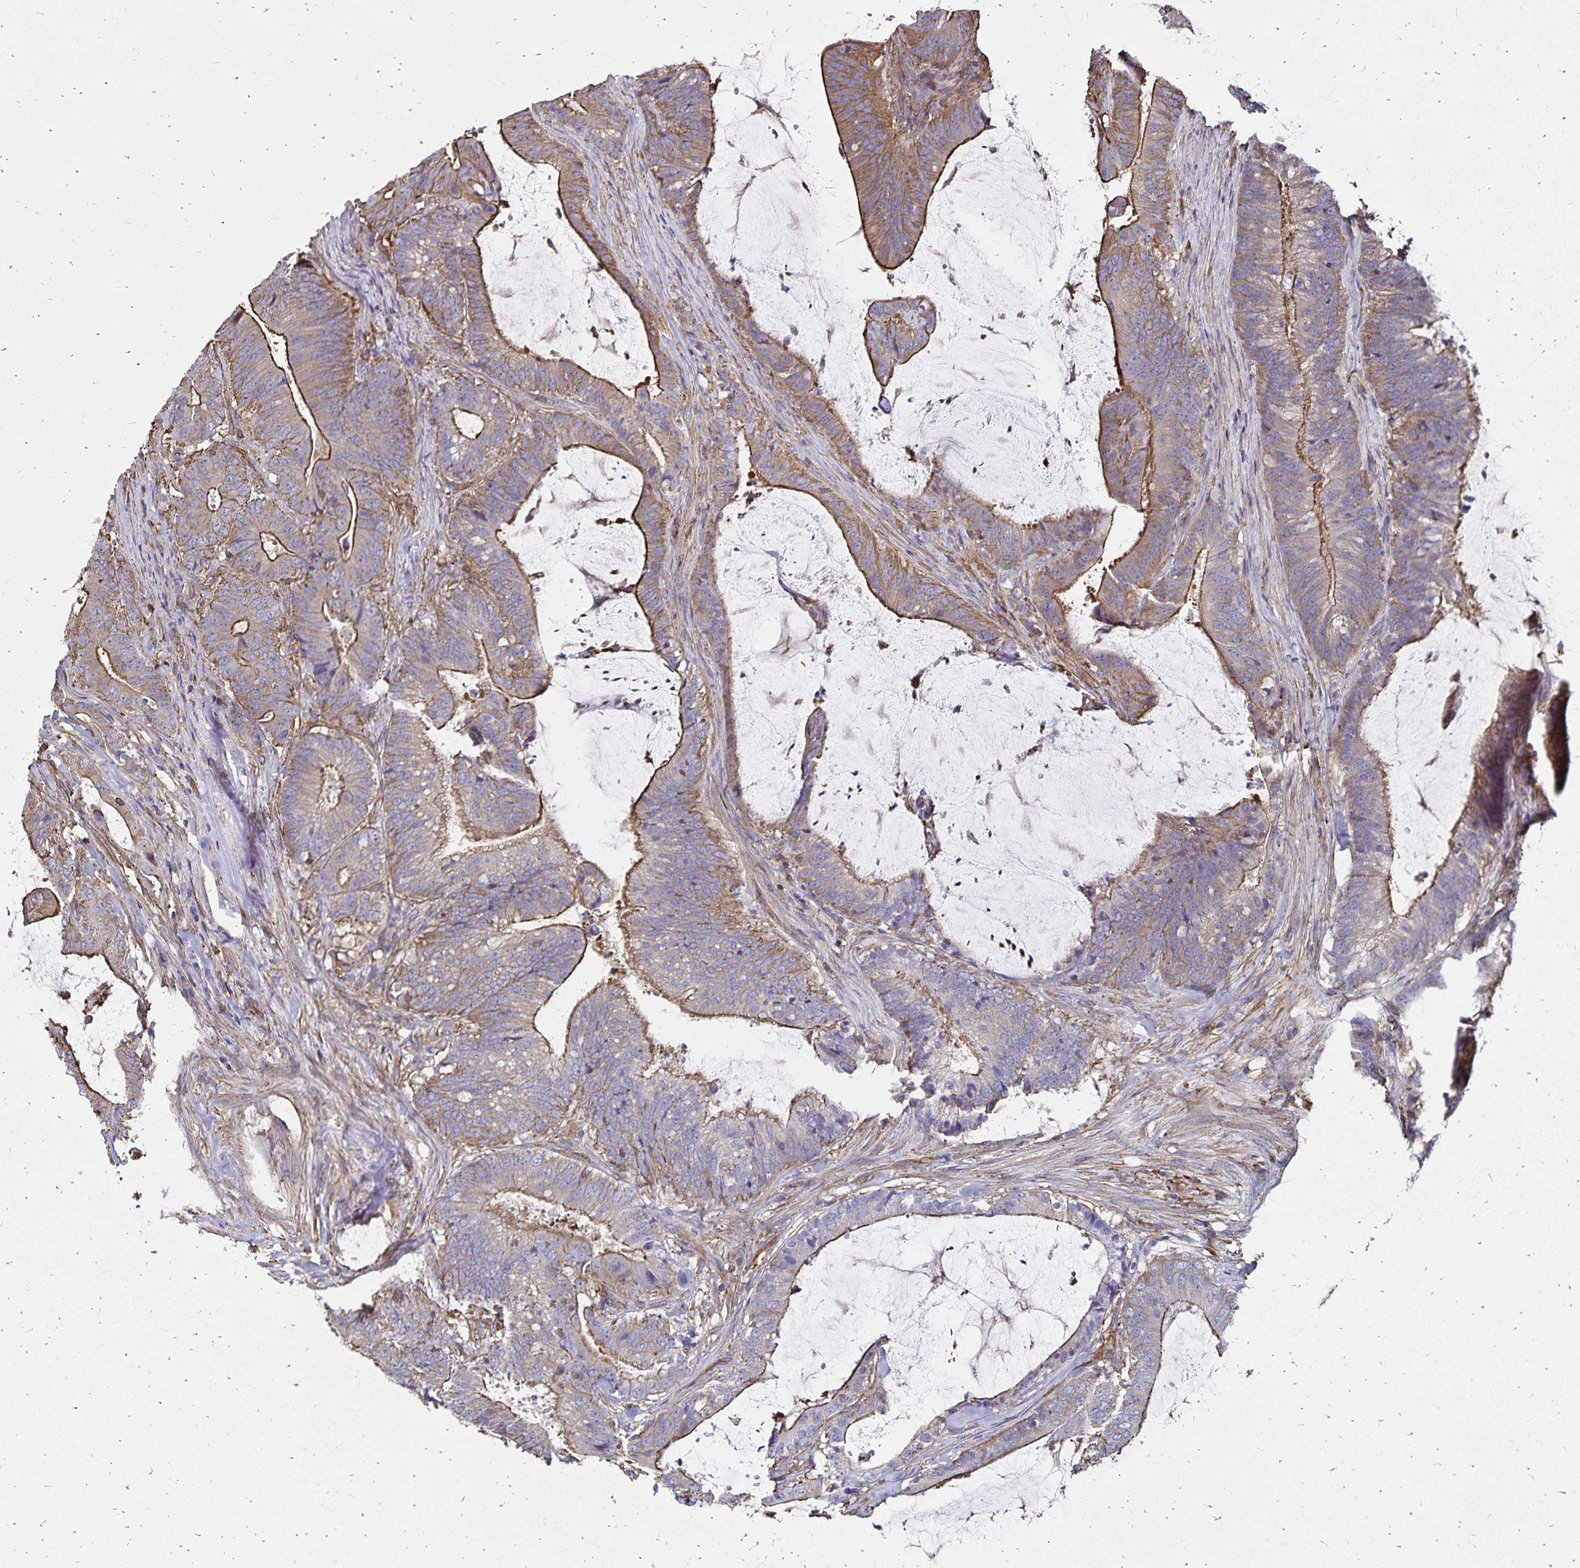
{"staining": {"intensity": "moderate", "quantity": "25%-75%", "location": "cytoplasmic/membranous"}, "tissue": "colorectal cancer", "cell_type": "Tumor cells", "image_type": "cancer", "snomed": [{"axis": "morphology", "description": "Adenocarcinoma, NOS"}, {"axis": "topography", "description": "Colon"}], "caption": "Protein positivity by immunohistochemistry exhibits moderate cytoplasmic/membranous positivity in about 25%-75% of tumor cells in colorectal cancer.", "gene": "RPRML", "patient": {"sex": "female", "age": 43}}